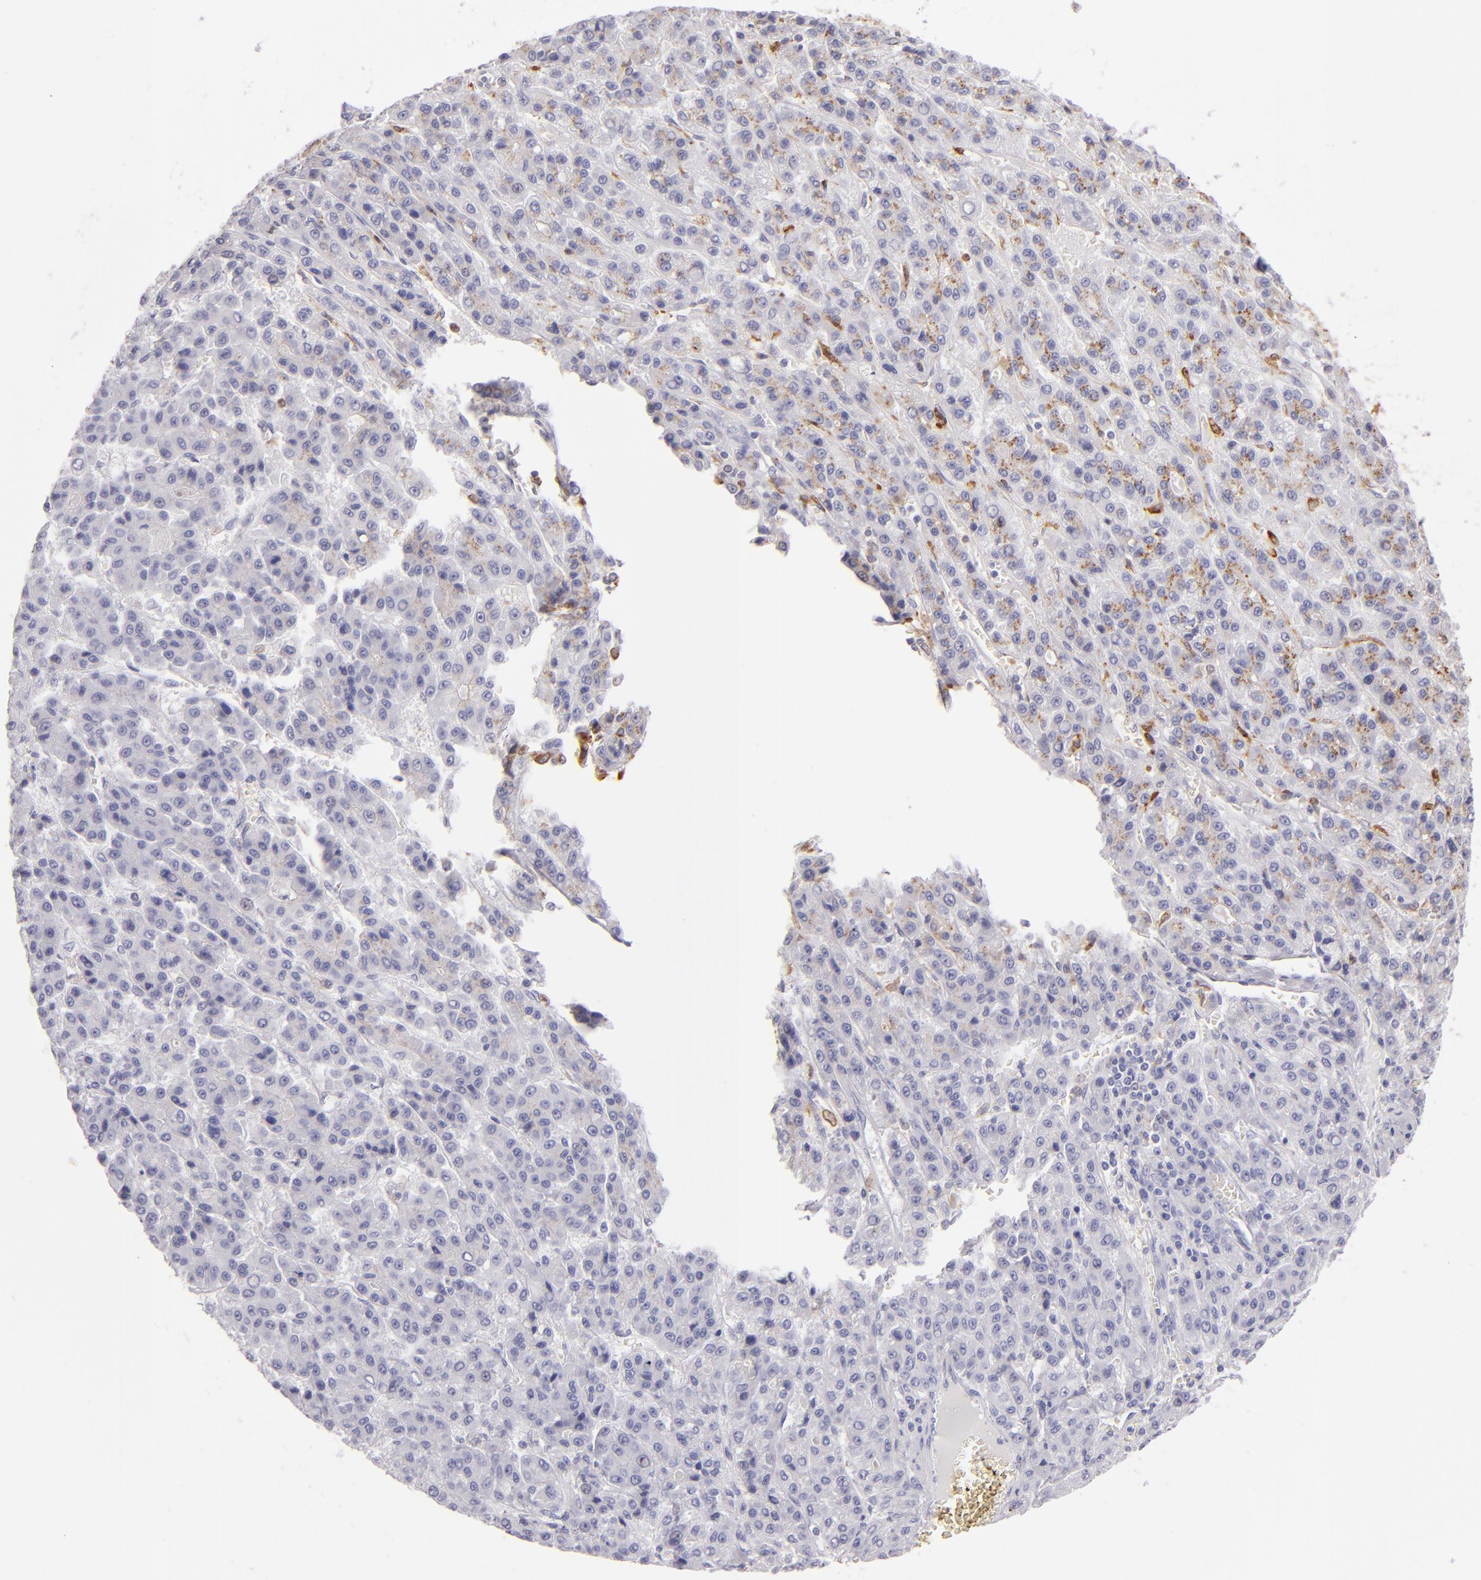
{"staining": {"intensity": "moderate", "quantity": "25%-75%", "location": "cytoplasmic/membranous"}, "tissue": "liver cancer", "cell_type": "Tumor cells", "image_type": "cancer", "snomed": [{"axis": "morphology", "description": "Carcinoma, Hepatocellular, NOS"}, {"axis": "topography", "description": "Liver"}], "caption": "The photomicrograph shows a brown stain indicating the presence of a protein in the cytoplasmic/membranous of tumor cells in liver cancer (hepatocellular carcinoma).", "gene": "CD74", "patient": {"sex": "male", "age": 70}}